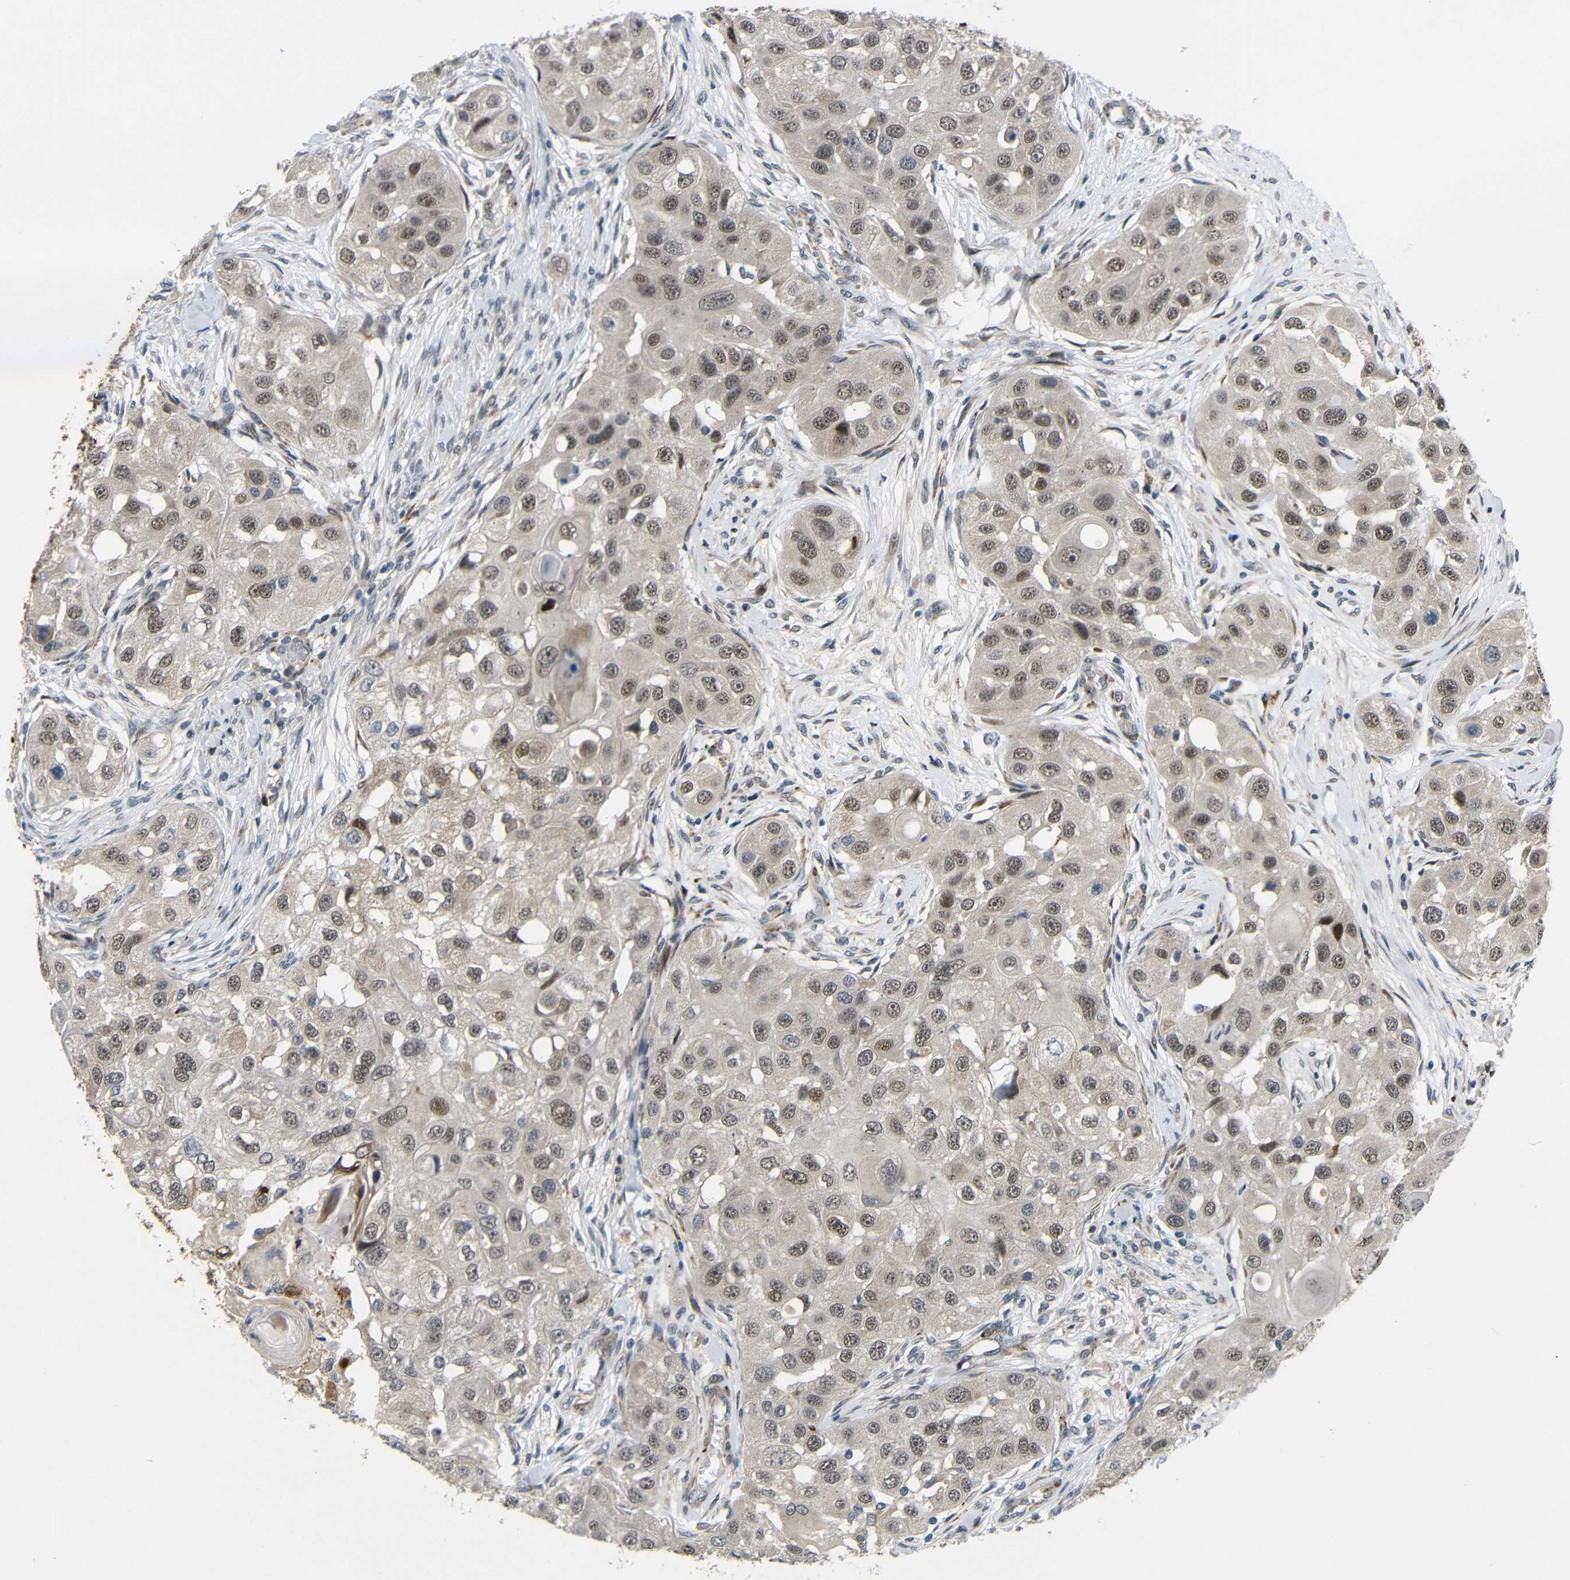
{"staining": {"intensity": "weak", "quantity": ">75%", "location": "nuclear"}, "tissue": "head and neck cancer", "cell_type": "Tumor cells", "image_type": "cancer", "snomed": [{"axis": "morphology", "description": "Normal tissue, NOS"}, {"axis": "morphology", "description": "Squamous cell carcinoma, NOS"}, {"axis": "topography", "description": "Skeletal muscle"}, {"axis": "topography", "description": "Head-Neck"}], "caption": "Human head and neck cancer stained for a protein (brown) reveals weak nuclear positive staining in approximately >75% of tumor cells.", "gene": "SYDE1", "patient": {"sex": "male", "age": 51}}